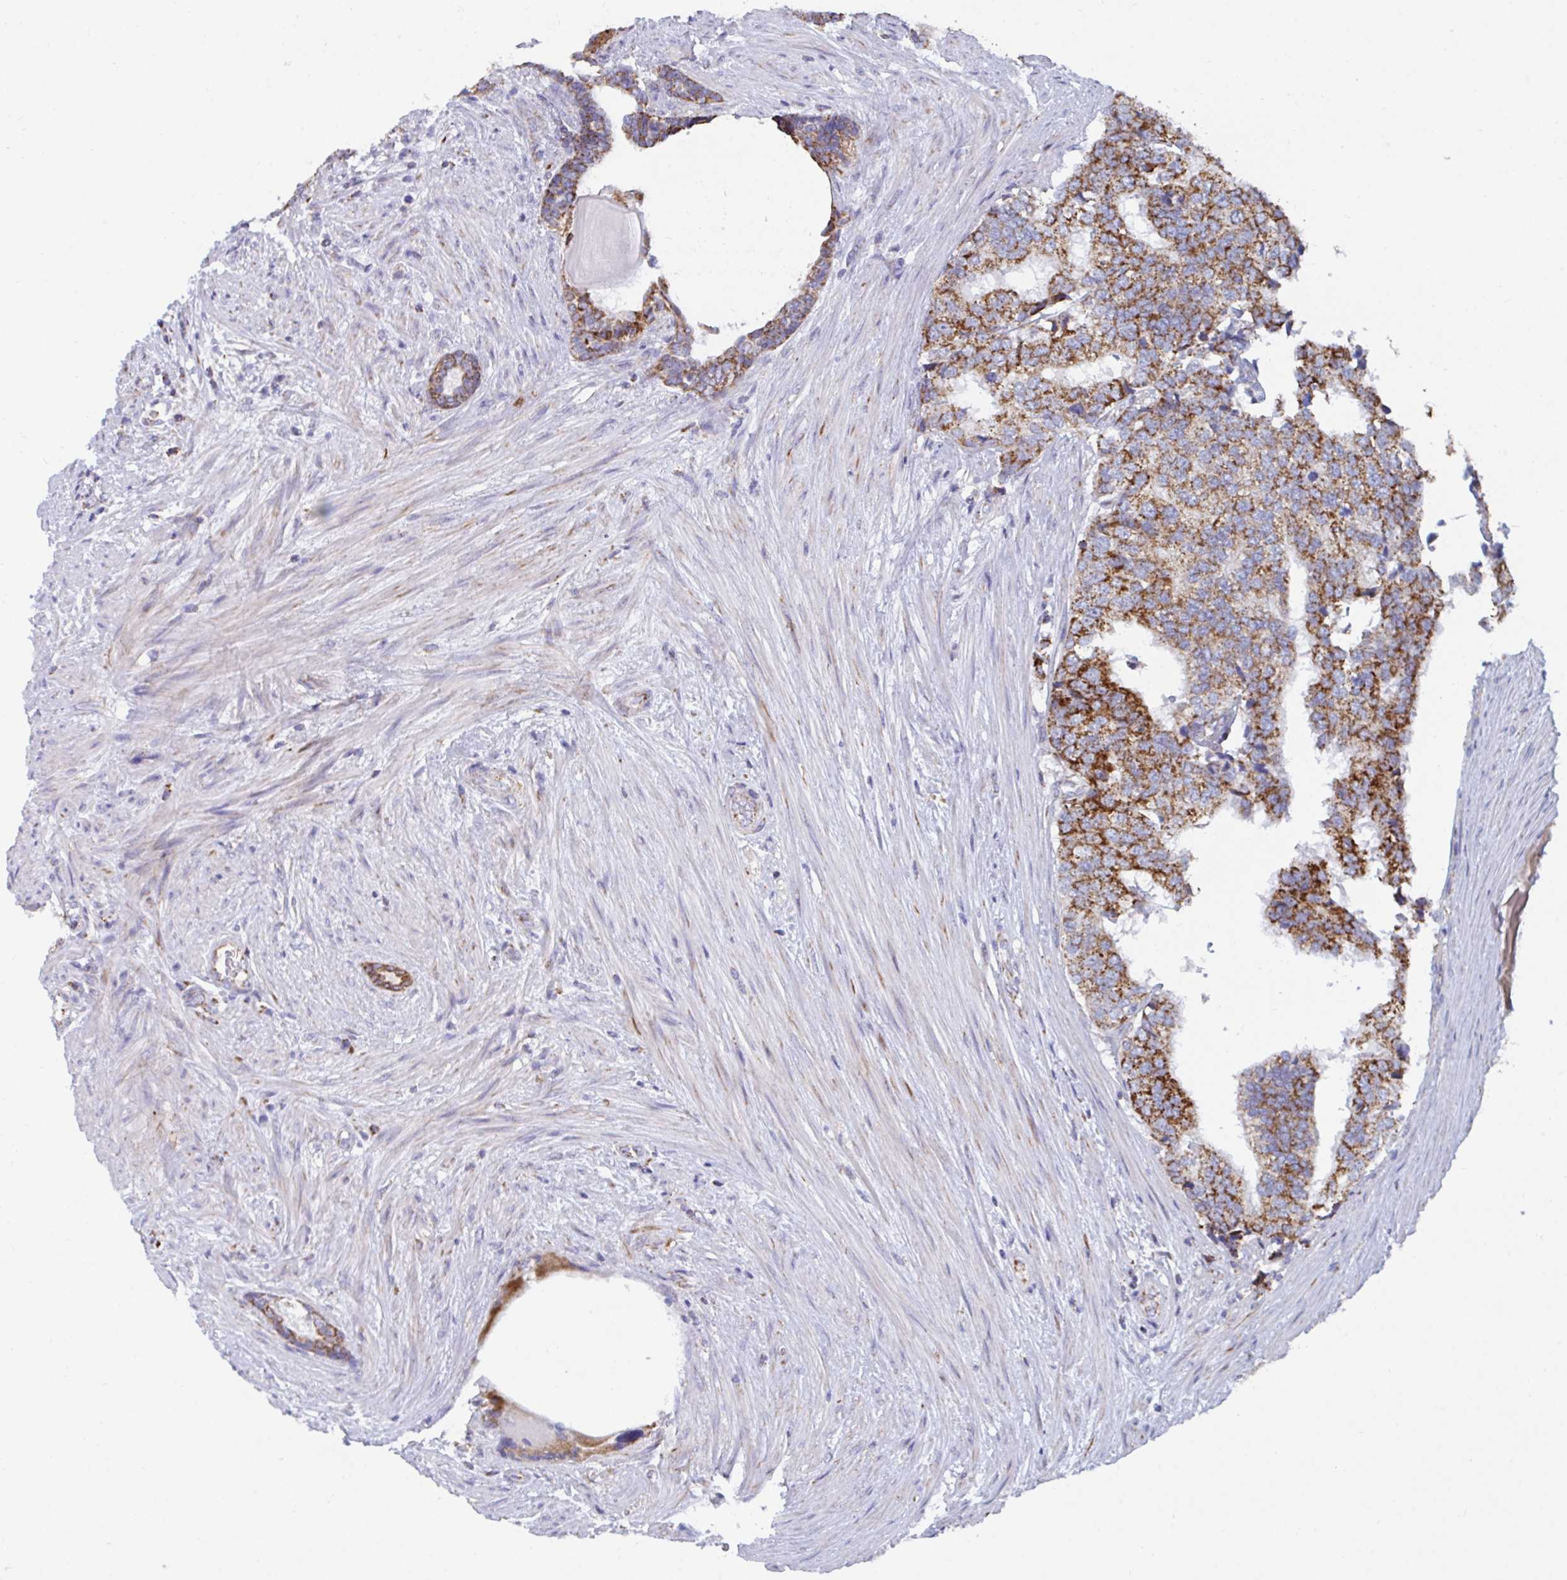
{"staining": {"intensity": "strong", "quantity": ">75%", "location": "cytoplasmic/membranous"}, "tissue": "prostate cancer", "cell_type": "Tumor cells", "image_type": "cancer", "snomed": [{"axis": "morphology", "description": "Adenocarcinoma, High grade"}, {"axis": "topography", "description": "Prostate"}], "caption": "Strong cytoplasmic/membranous positivity for a protein is seen in approximately >75% of tumor cells of prostate adenocarcinoma (high-grade) using immunohistochemistry.", "gene": "BCAT2", "patient": {"sex": "male", "age": 68}}